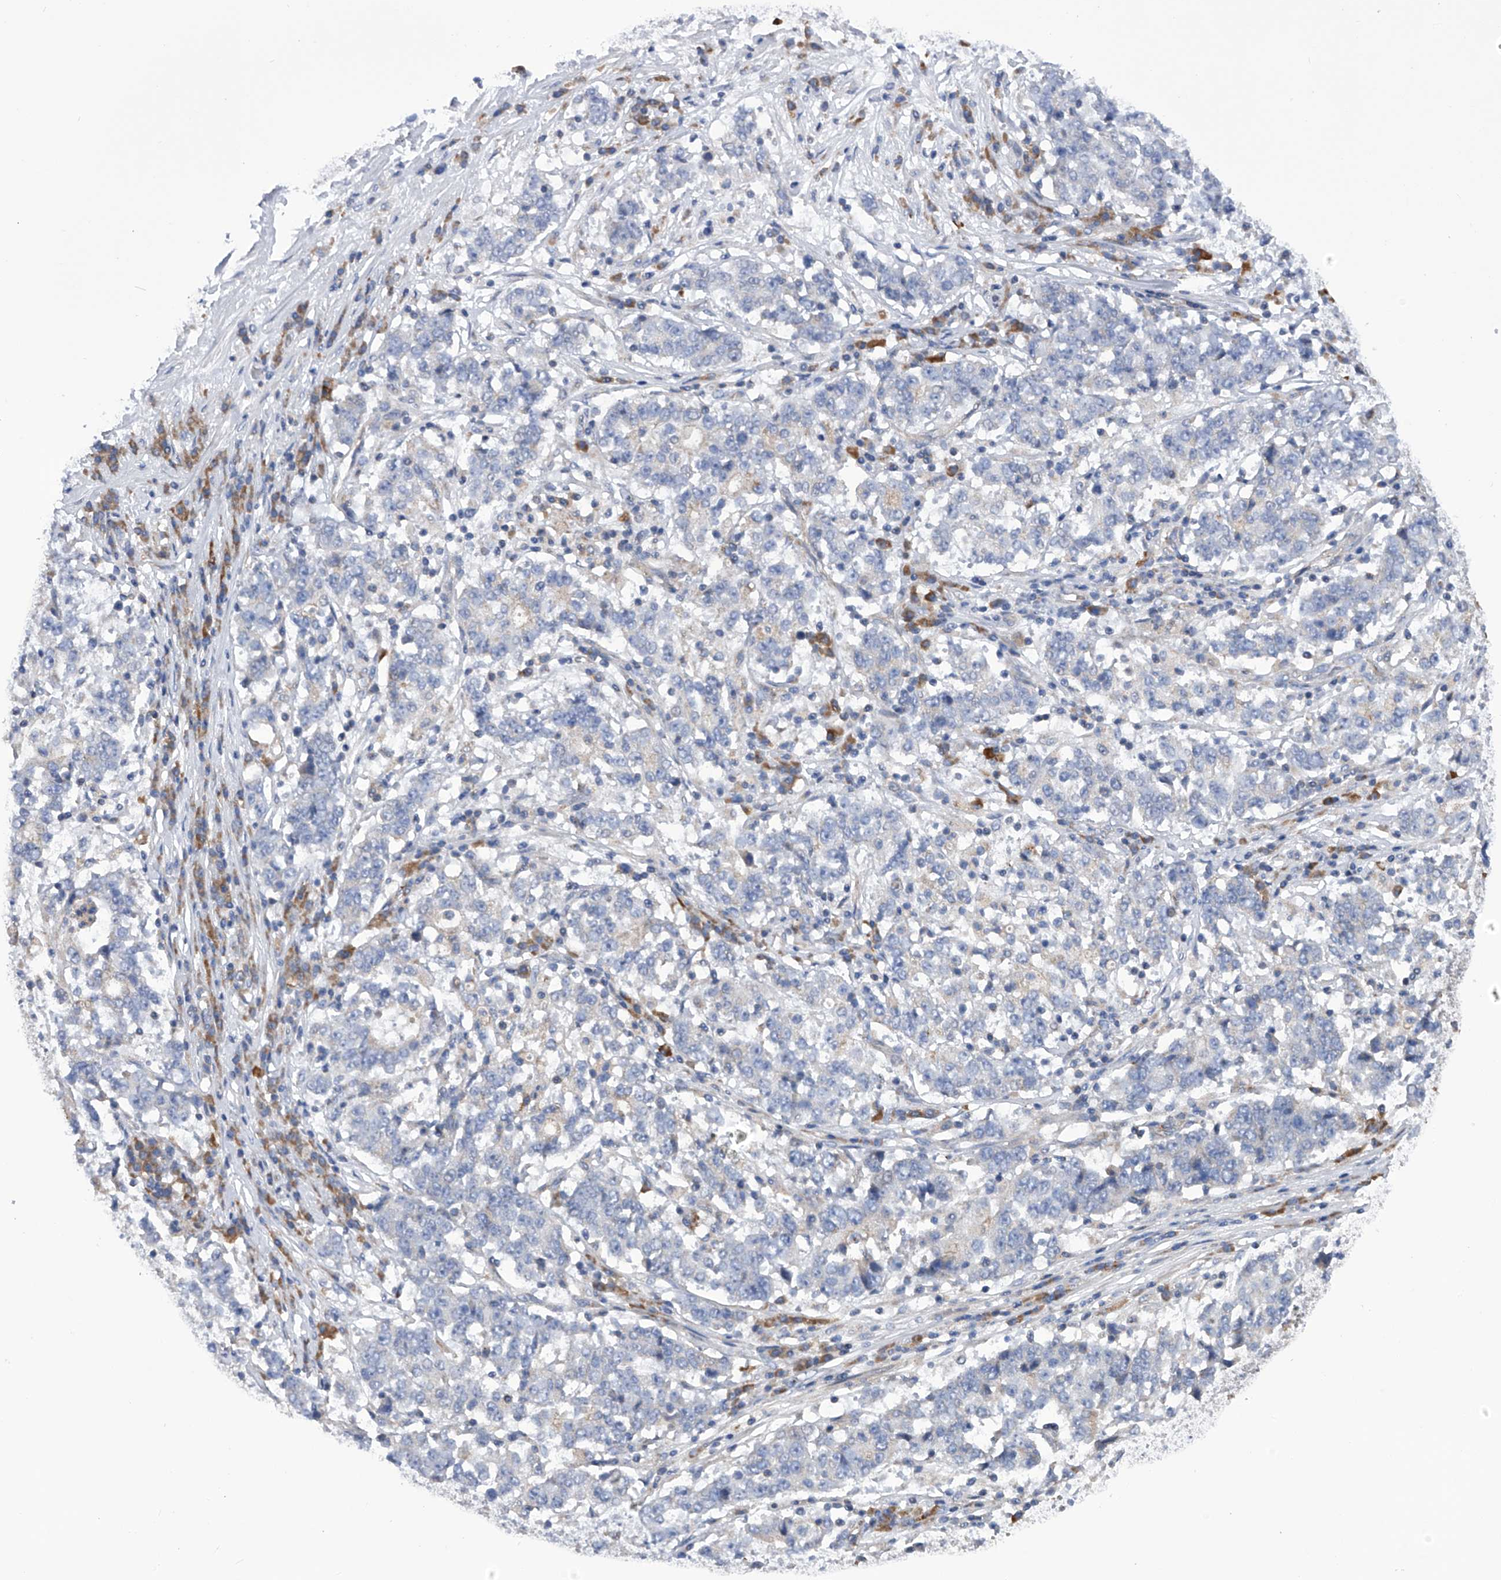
{"staining": {"intensity": "negative", "quantity": "none", "location": "none"}, "tissue": "stomach cancer", "cell_type": "Tumor cells", "image_type": "cancer", "snomed": [{"axis": "morphology", "description": "Adenocarcinoma, NOS"}, {"axis": "topography", "description": "Stomach"}], "caption": "DAB (3,3'-diaminobenzidine) immunohistochemical staining of stomach cancer (adenocarcinoma) shows no significant staining in tumor cells.", "gene": "MLYCD", "patient": {"sex": "male", "age": 59}}